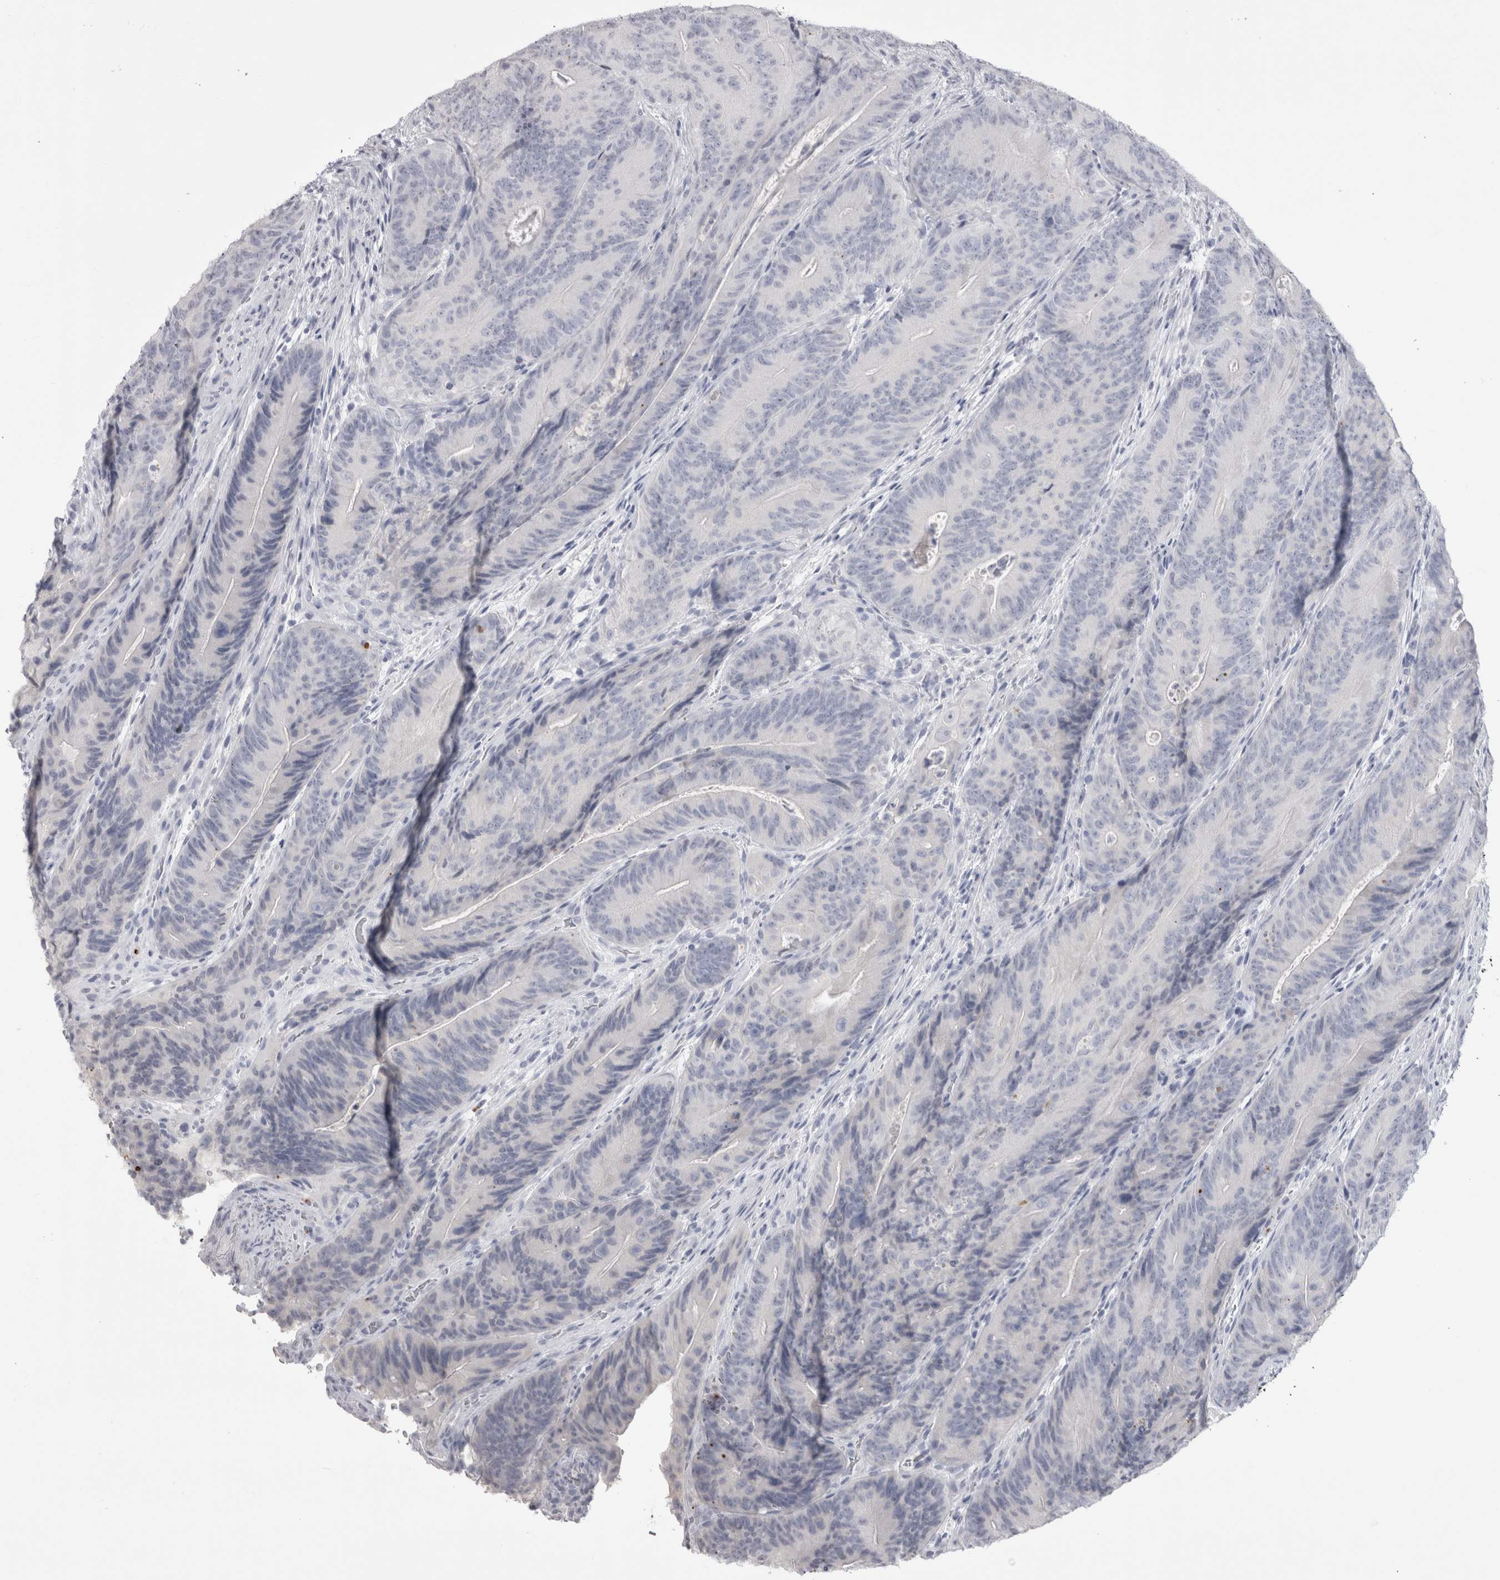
{"staining": {"intensity": "negative", "quantity": "none", "location": "none"}, "tissue": "colorectal cancer", "cell_type": "Tumor cells", "image_type": "cancer", "snomed": [{"axis": "morphology", "description": "Normal tissue, NOS"}, {"axis": "topography", "description": "Colon"}], "caption": "This is an immunohistochemistry micrograph of human colorectal cancer. There is no positivity in tumor cells.", "gene": "ADAM2", "patient": {"sex": "female", "age": 82}}